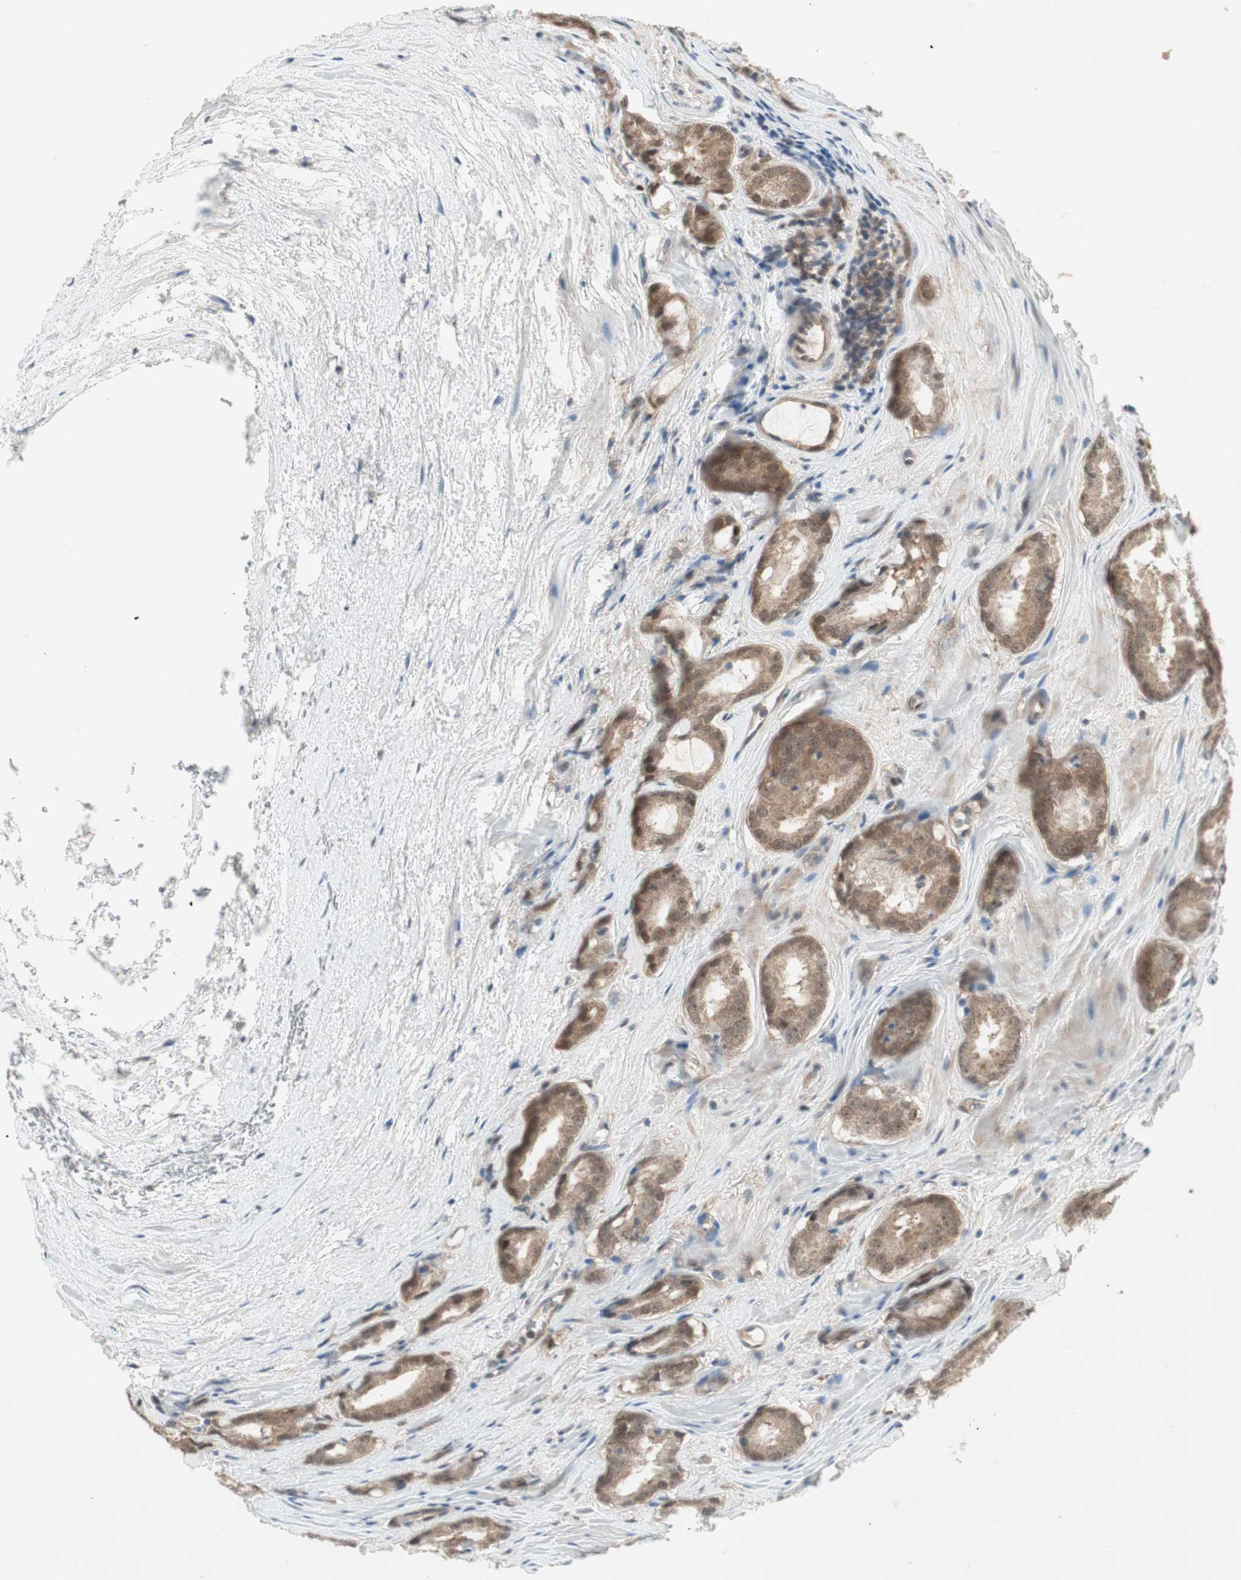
{"staining": {"intensity": "moderate", "quantity": ">75%", "location": "cytoplasmic/membranous"}, "tissue": "prostate cancer", "cell_type": "Tumor cells", "image_type": "cancer", "snomed": [{"axis": "morphology", "description": "Adenocarcinoma, High grade"}, {"axis": "topography", "description": "Prostate"}], "caption": "This is a photomicrograph of immunohistochemistry staining of prostate high-grade adenocarcinoma, which shows moderate positivity in the cytoplasmic/membranous of tumor cells.", "gene": "PTPA", "patient": {"sex": "male", "age": 64}}